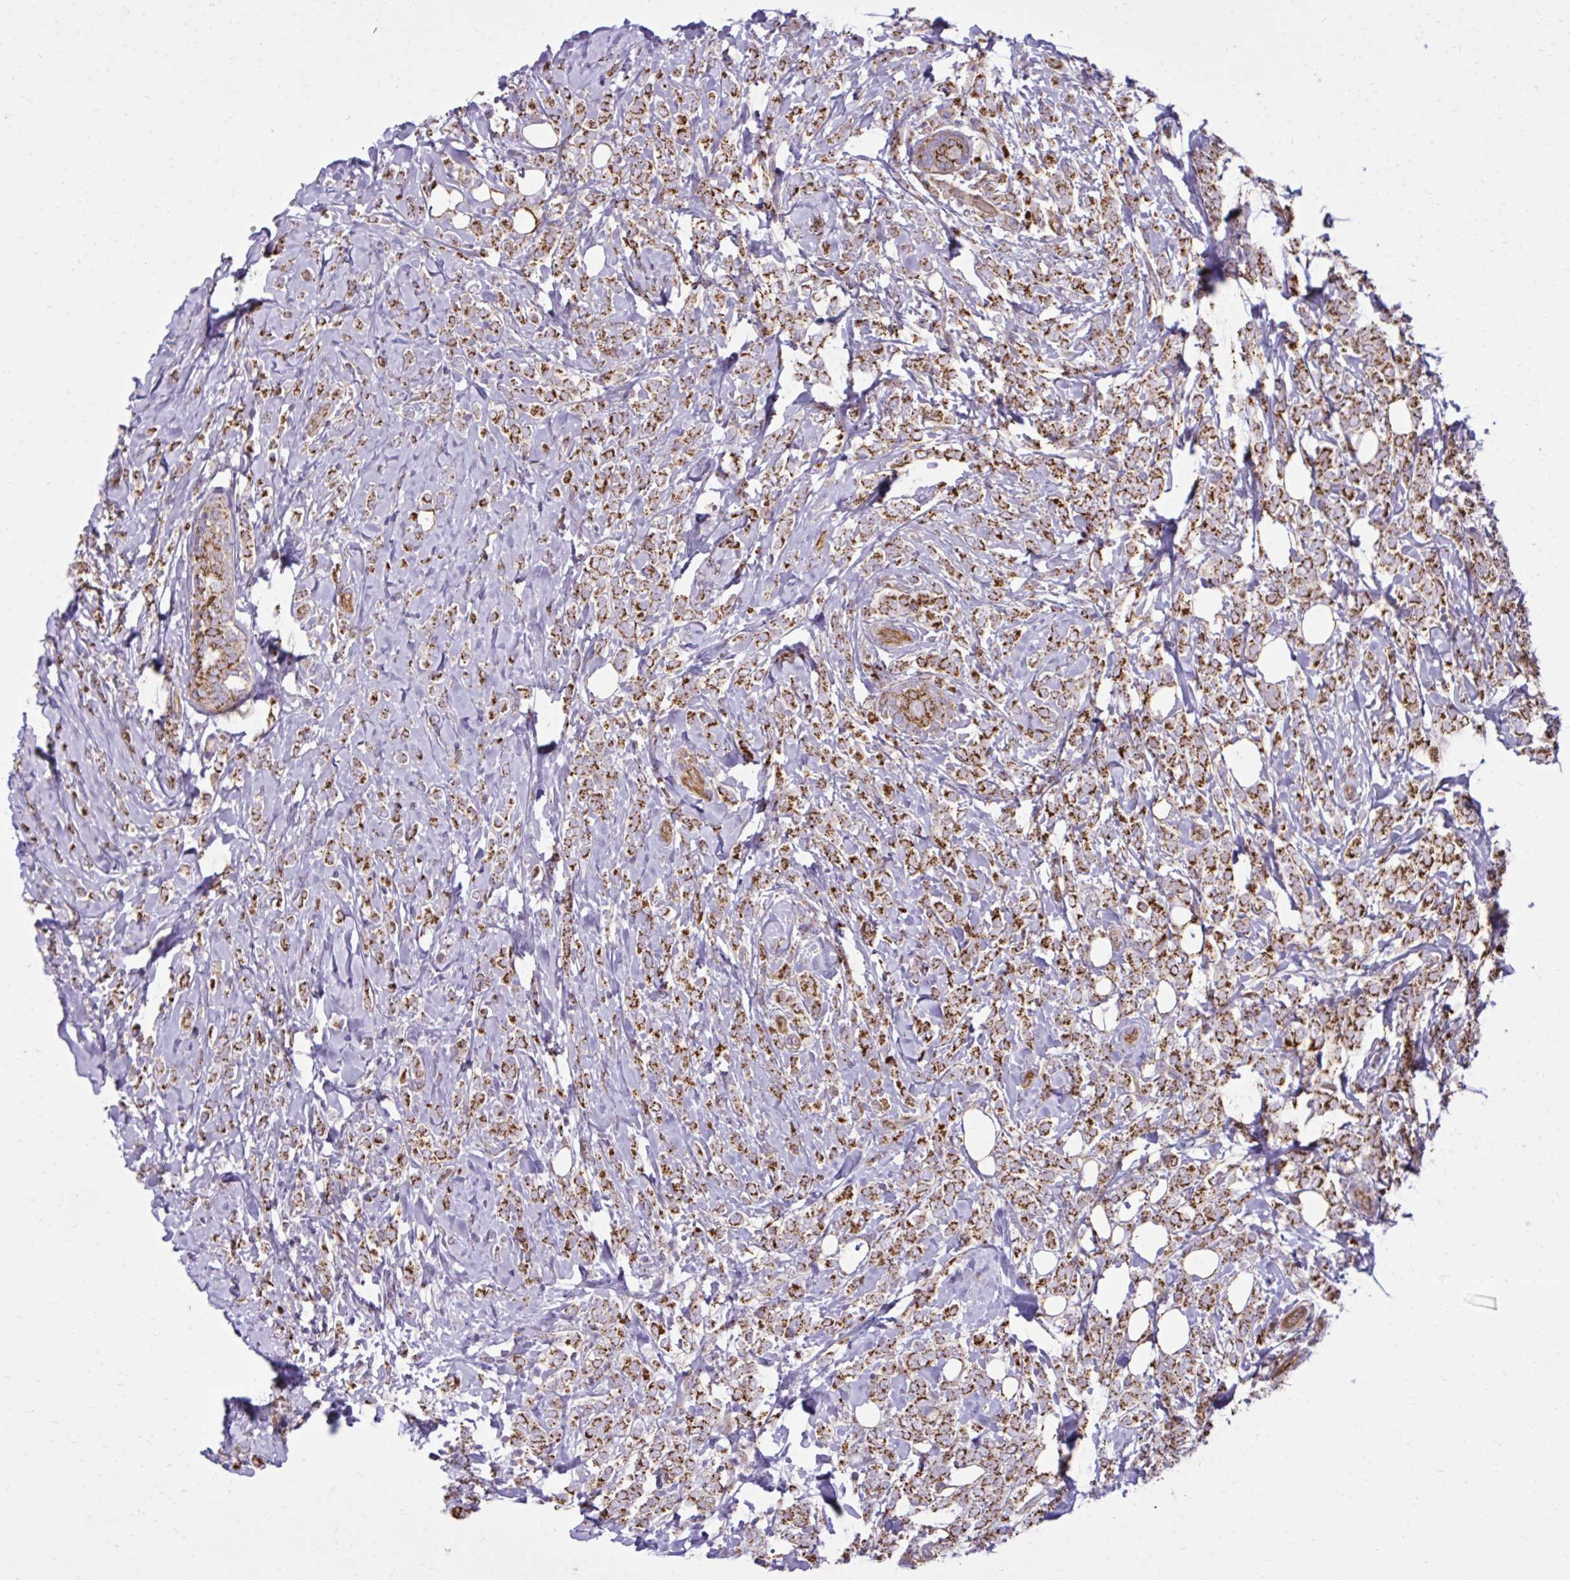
{"staining": {"intensity": "strong", "quantity": ">75%", "location": "cytoplasmic/membranous"}, "tissue": "breast cancer", "cell_type": "Tumor cells", "image_type": "cancer", "snomed": [{"axis": "morphology", "description": "Lobular carcinoma"}, {"axis": "topography", "description": "Breast"}], "caption": "Protein analysis of lobular carcinoma (breast) tissue exhibits strong cytoplasmic/membranous positivity in approximately >75% of tumor cells. The staining was performed using DAB (3,3'-diaminobenzidine) to visualize the protein expression in brown, while the nuclei were stained in blue with hematoxylin (Magnification: 20x).", "gene": "LIMS1", "patient": {"sex": "female", "age": 49}}